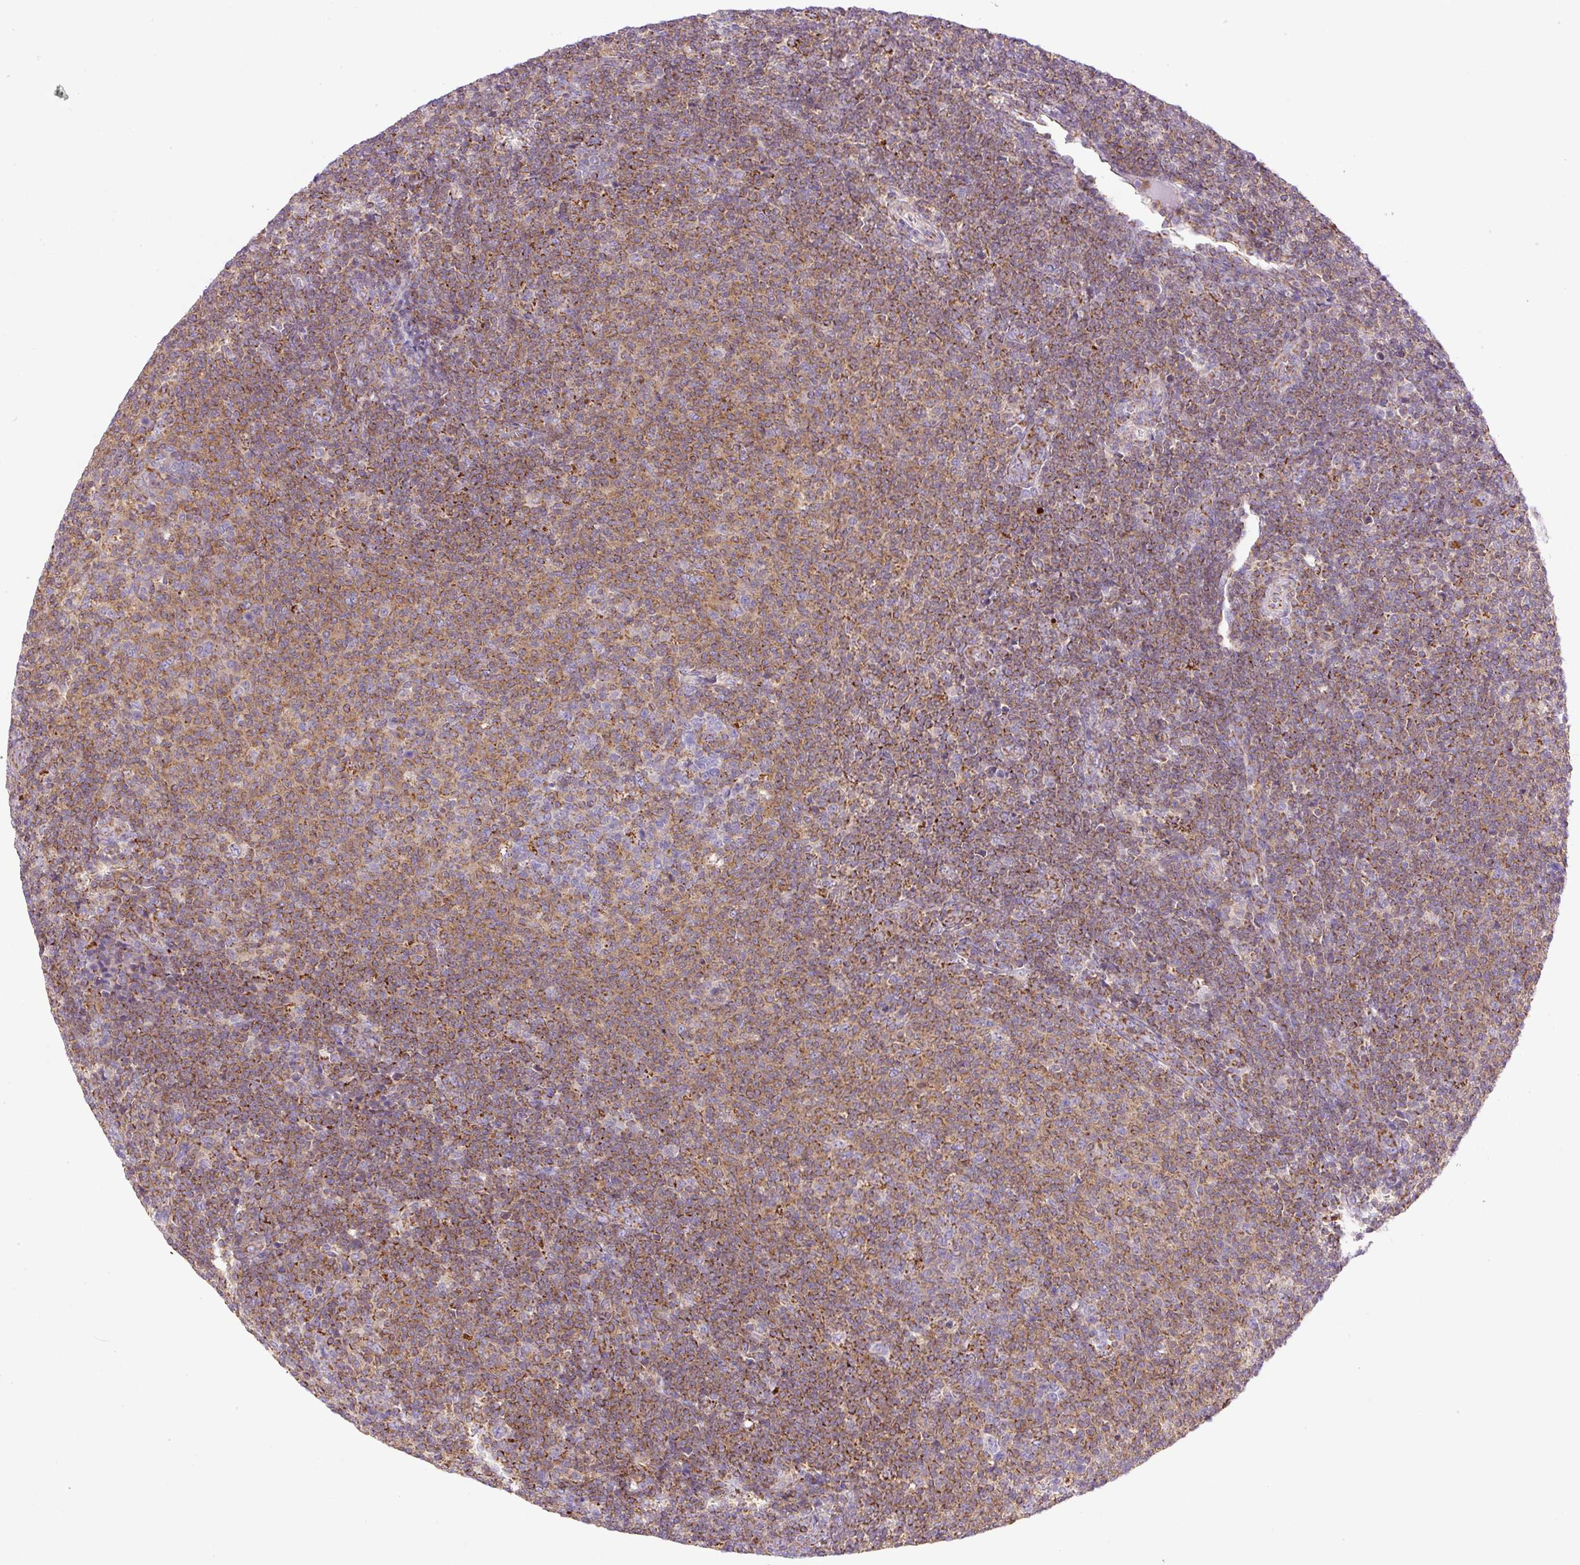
{"staining": {"intensity": "moderate", "quantity": ">75%", "location": "cytoplasmic/membranous"}, "tissue": "lymphoma", "cell_type": "Tumor cells", "image_type": "cancer", "snomed": [{"axis": "morphology", "description": "Malignant lymphoma, non-Hodgkin's type, Low grade"}, {"axis": "topography", "description": "Lymph node"}], "caption": "This is an image of immunohistochemistry staining of lymphoma, which shows moderate positivity in the cytoplasmic/membranous of tumor cells.", "gene": "NF1", "patient": {"sex": "male", "age": 66}}